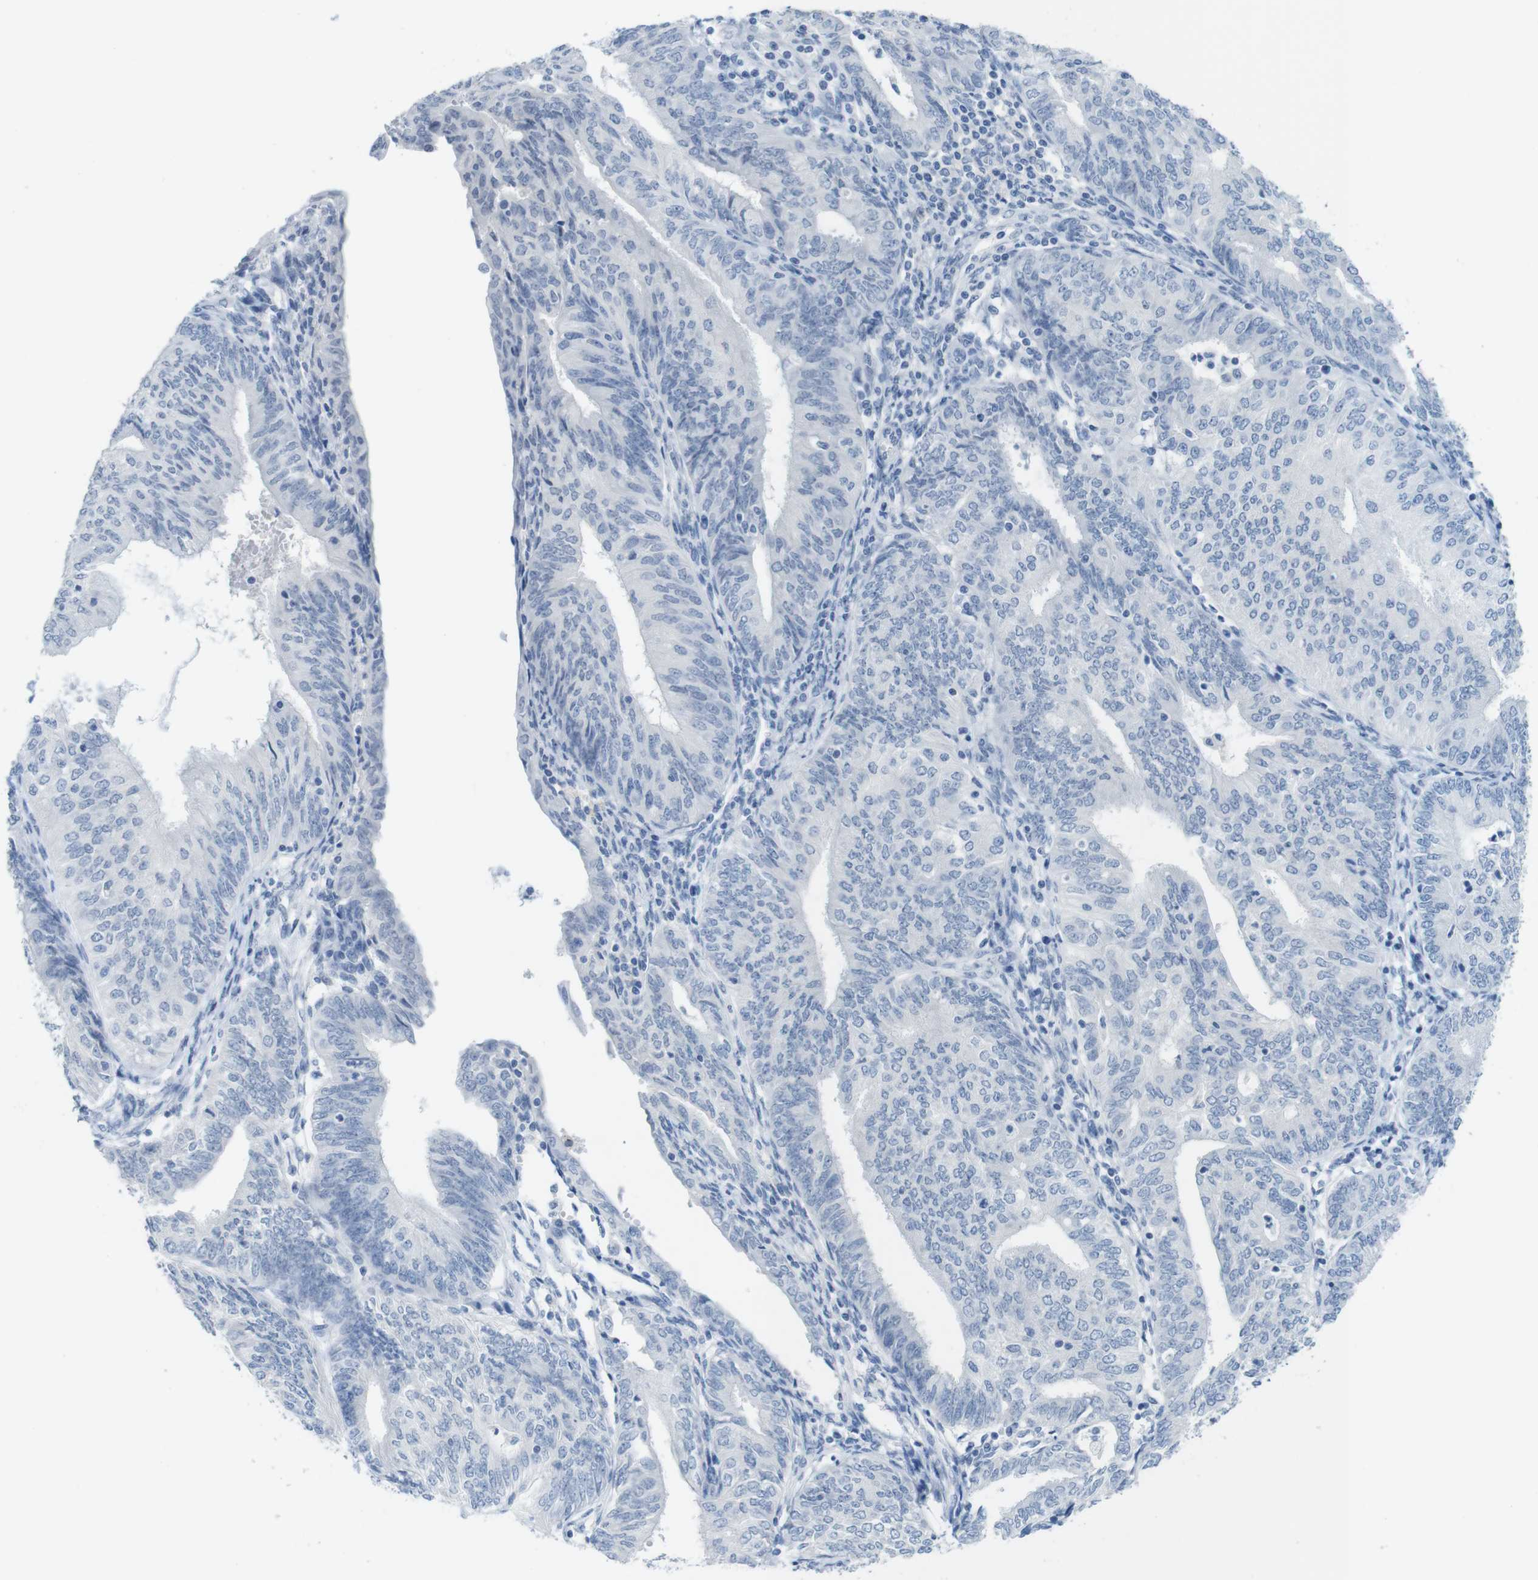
{"staining": {"intensity": "negative", "quantity": "none", "location": "none"}, "tissue": "endometrial cancer", "cell_type": "Tumor cells", "image_type": "cancer", "snomed": [{"axis": "morphology", "description": "Adenocarcinoma, NOS"}, {"axis": "topography", "description": "Endometrium"}], "caption": "Immunohistochemistry of endometrial cancer (adenocarcinoma) displays no expression in tumor cells. (DAB (3,3'-diaminobenzidine) IHC with hematoxylin counter stain).", "gene": "OPN1SW", "patient": {"sex": "female", "age": 58}}